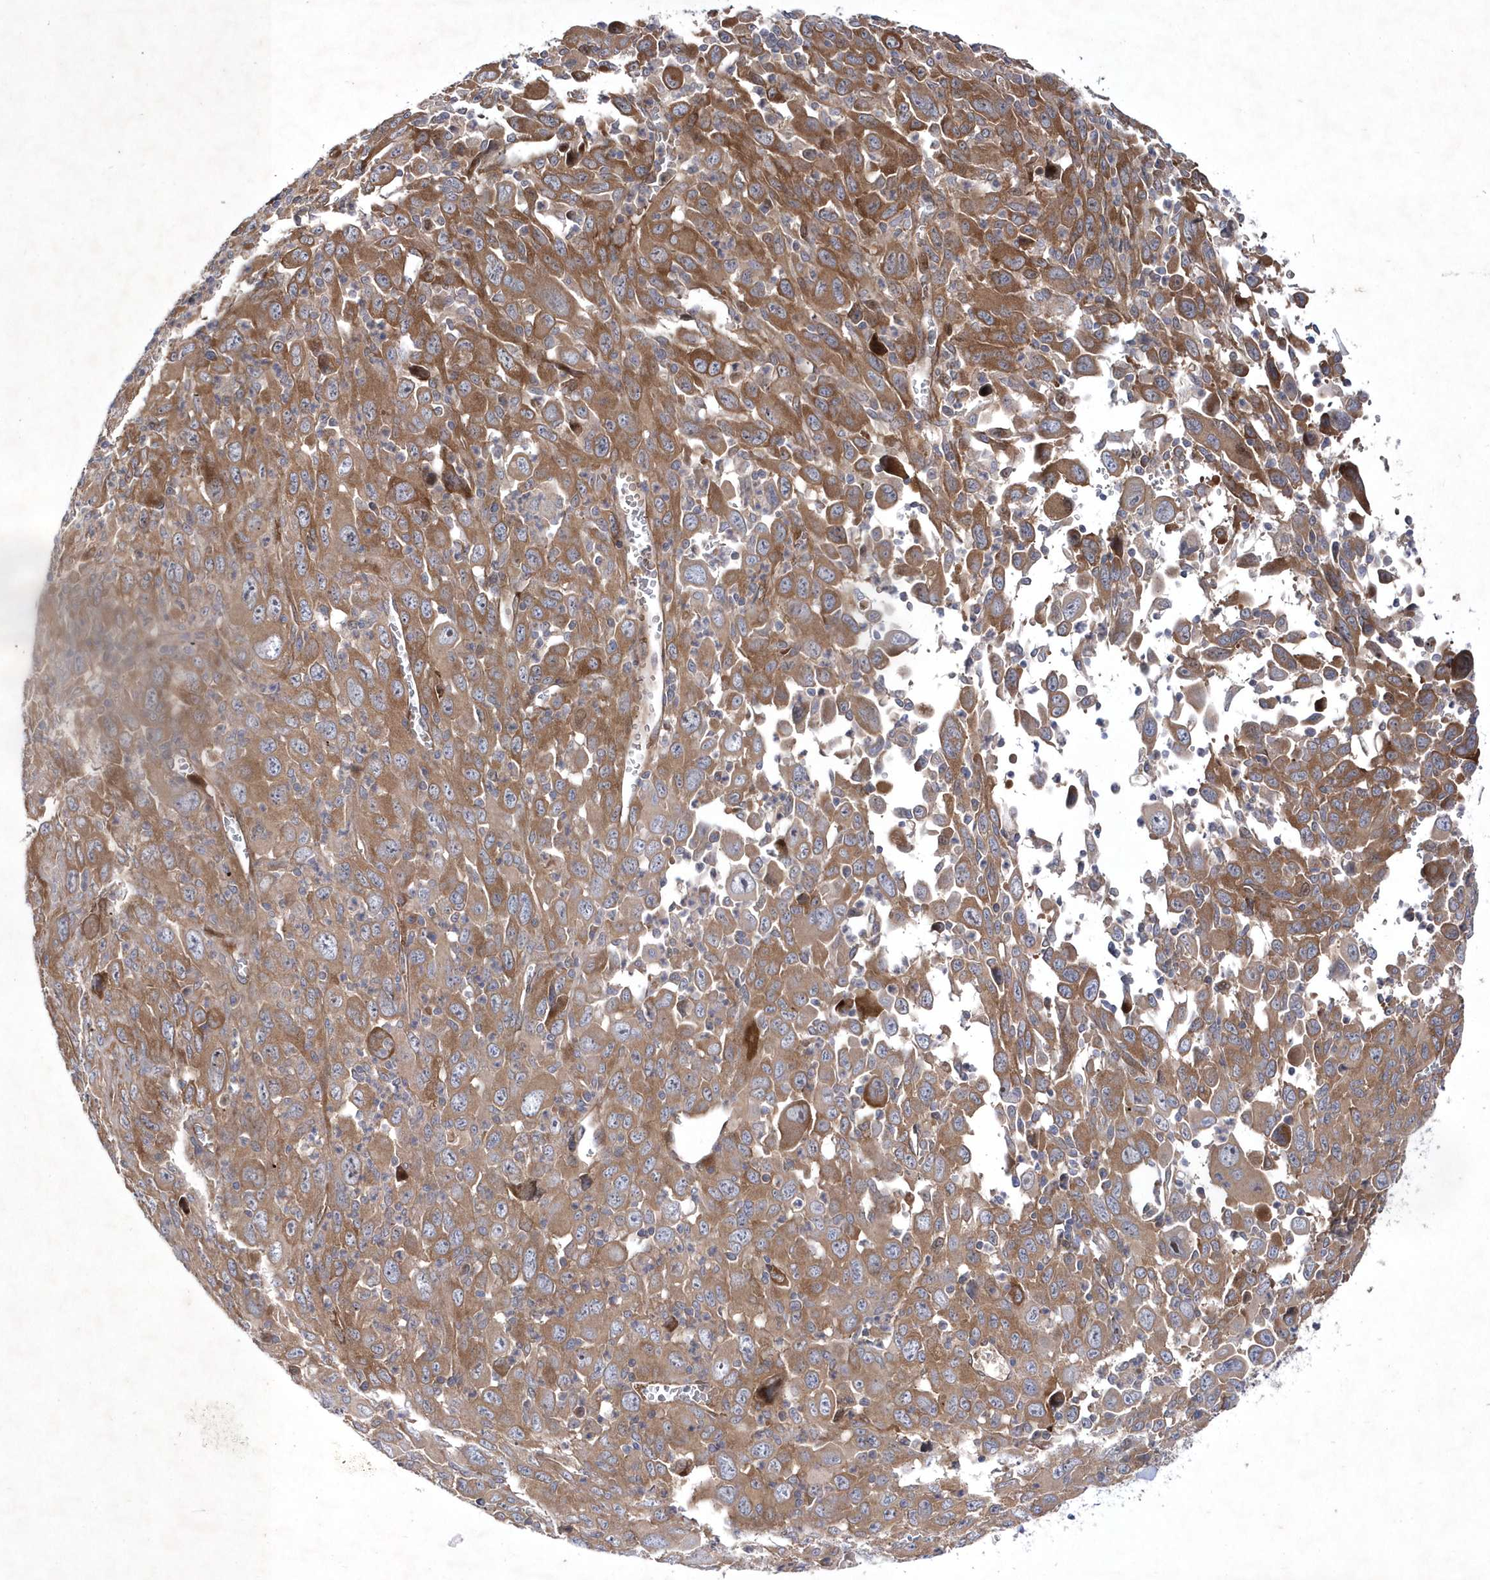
{"staining": {"intensity": "moderate", "quantity": ">75%", "location": "cytoplasmic/membranous"}, "tissue": "melanoma", "cell_type": "Tumor cells", "image_type": "cancer", "snomed": [{"axis": "morphology", "description": "Malignant melanoma, Metastatic site"}, {"axis": "topography", "description": "Skin"}], "caption": "High-power microscopy captured an immunohistochemistry (IHC) histopathology image of melanoma, revealing moderate cytoplasmic/membranous positivity in about >75% of tumor cells. (DAB (3,3'-diaminobenzidine) = brown stain, brightfield microscopy at high magnification).", "gene": "DSPP", "patient": {"sex": "female", "age": 56}}